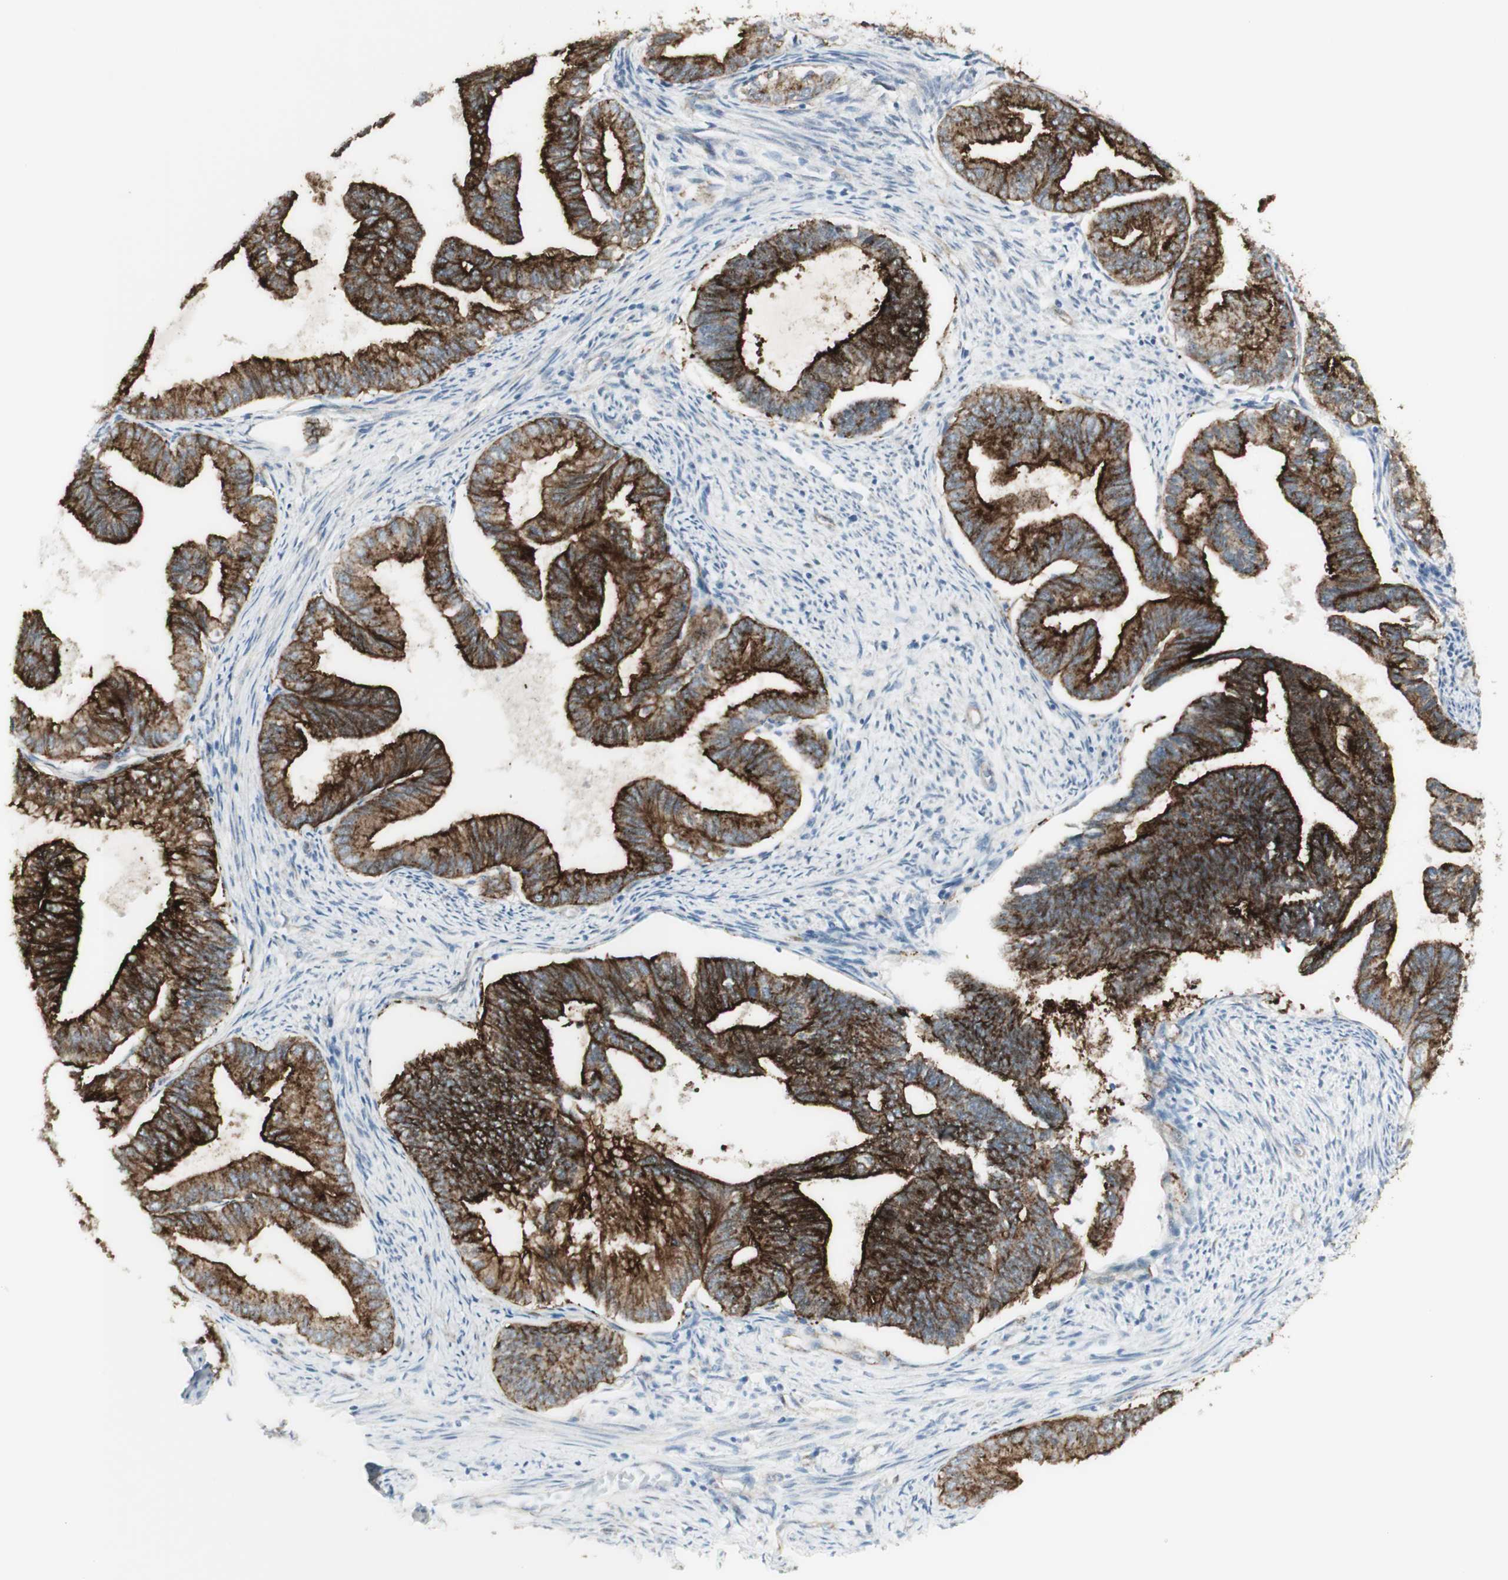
{"staining": {"intensity": "strong", "quantity": "25%-75%", "location": "cytoplasmic/membranous"}, "tissue": "endometrial cancer", "cell_type": "Tumor cells", "image_type": "cancer", "snomed": [{"axis": "morphology", "description": "Adenocarcinoma, NOS"}, {"axis": "topography", "description": "Endometrium"}], "caption": "Human endometrial cancer stained with a protein marker shows strong staining in tumor cells.", "gene": "MYO6", "patient": {"sex": "female", "age": 86}}